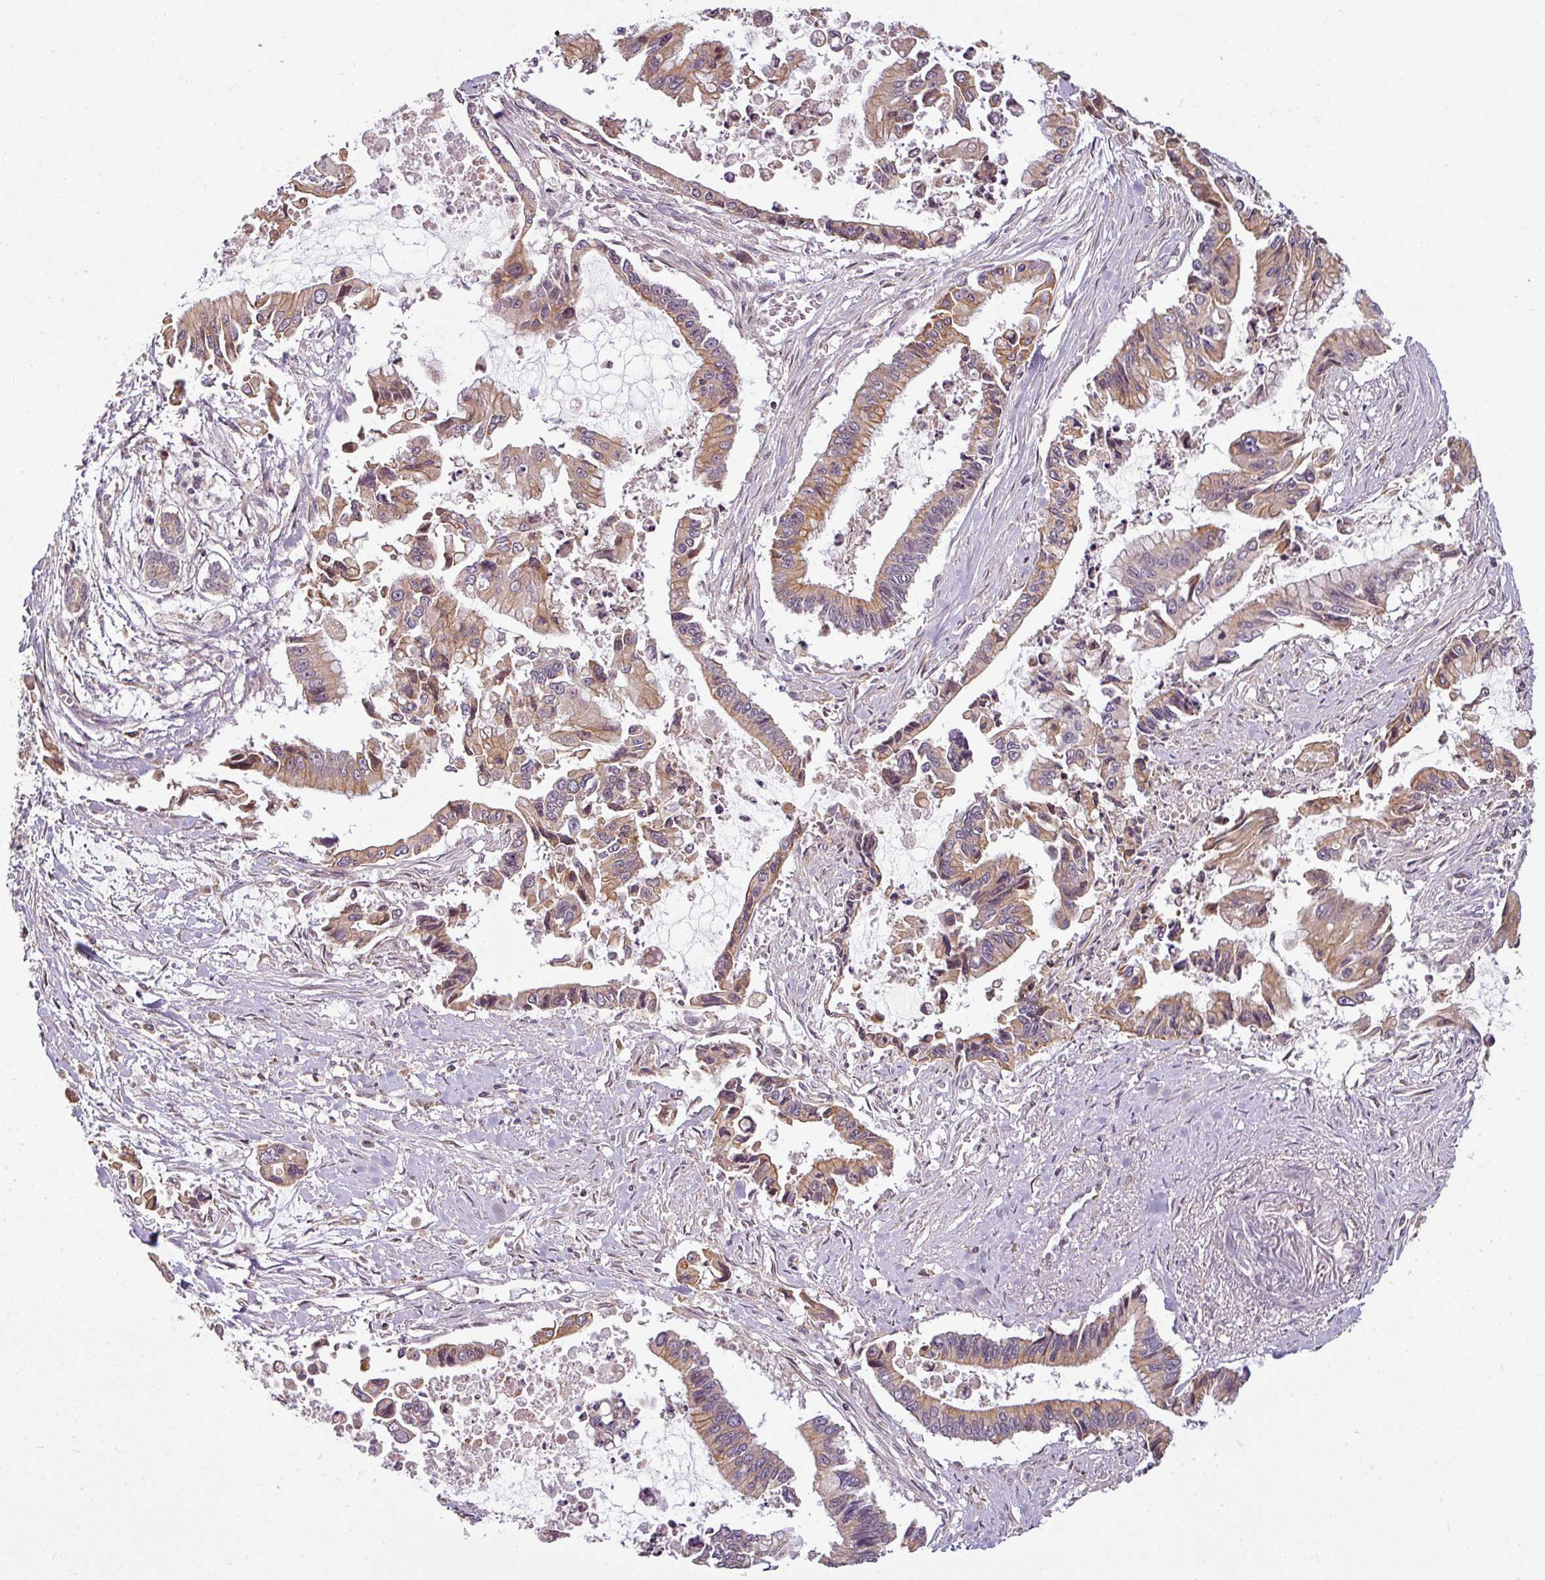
{"staining": {"intensity": "moderate", "quantity": ">75%", "location": "cytoplasmic/membranous"}, "tissue": "pancreatic cancer", "cell_type": "Tumor cells", "image_type": "cancer", "snomed": [{"axis": "morphology", "description": "Adenocarcinoma, NOS"}, {"axis": "topography", "description": "Pancreas"}], "caption": "Immunohistochemical staining of pancreatic cancer shows moderate cytoplasmic/membranous protein positivity in about >75% of tumor cells.", "gene": "RNF31", "patient": {"sex": "male", "age": 84}}